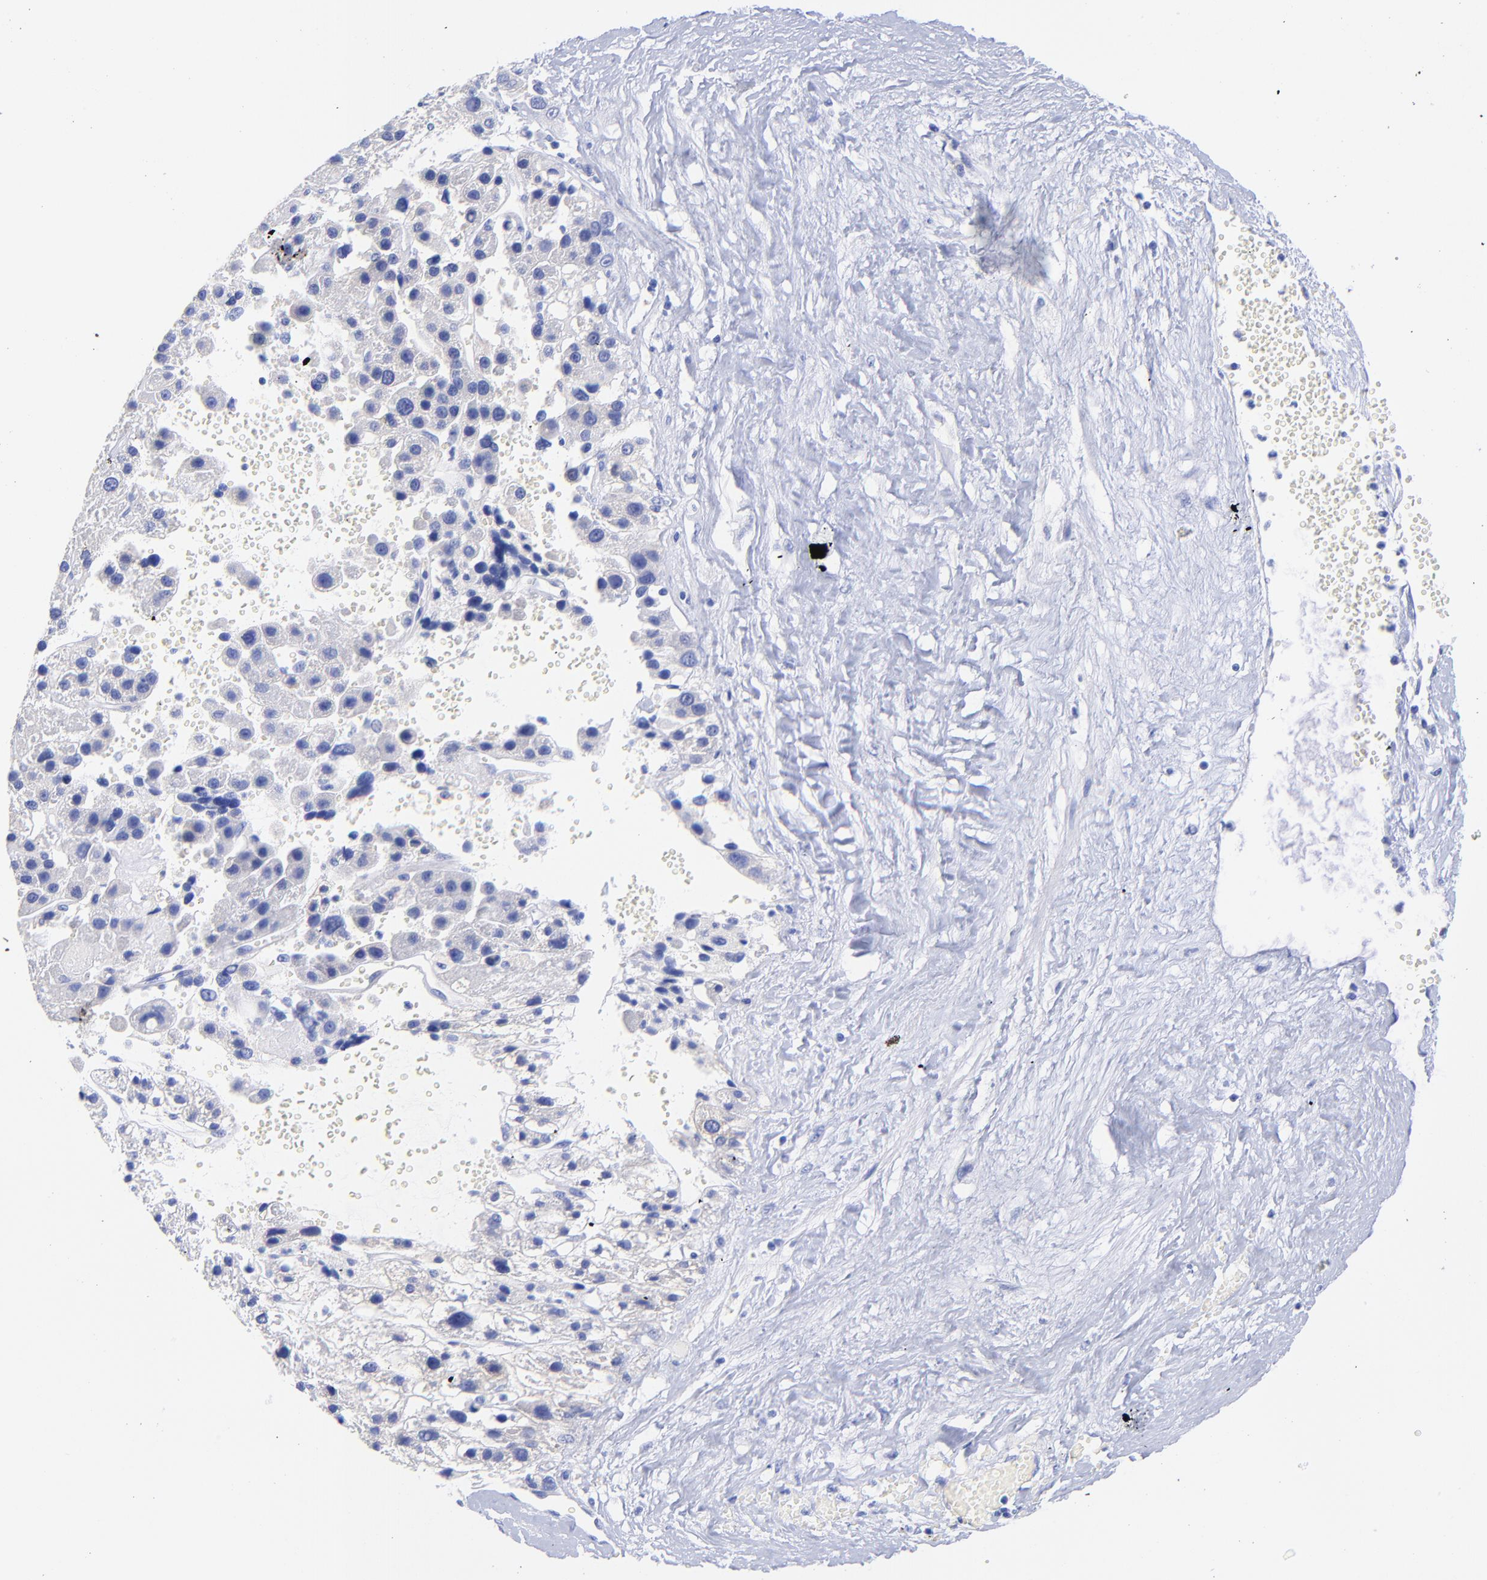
{"staining": {"intensity": "negative", "quantity": "none", "location": "none"}, "tissue": "liver cancer", "cell_type": "Tumor cells", "image_type": "cancer", "snomed": [{"axis": "morphology", "description": "Carcinoma, Hepatocellular, NOS"}, {"axis": "topography", "description": "Liver"}], "caption": "Tumor cells show no significant positivity in liver hepatocellular carcinoma.", "gene": "GPHN", "patient": {"sex": "female", "age": 85}}